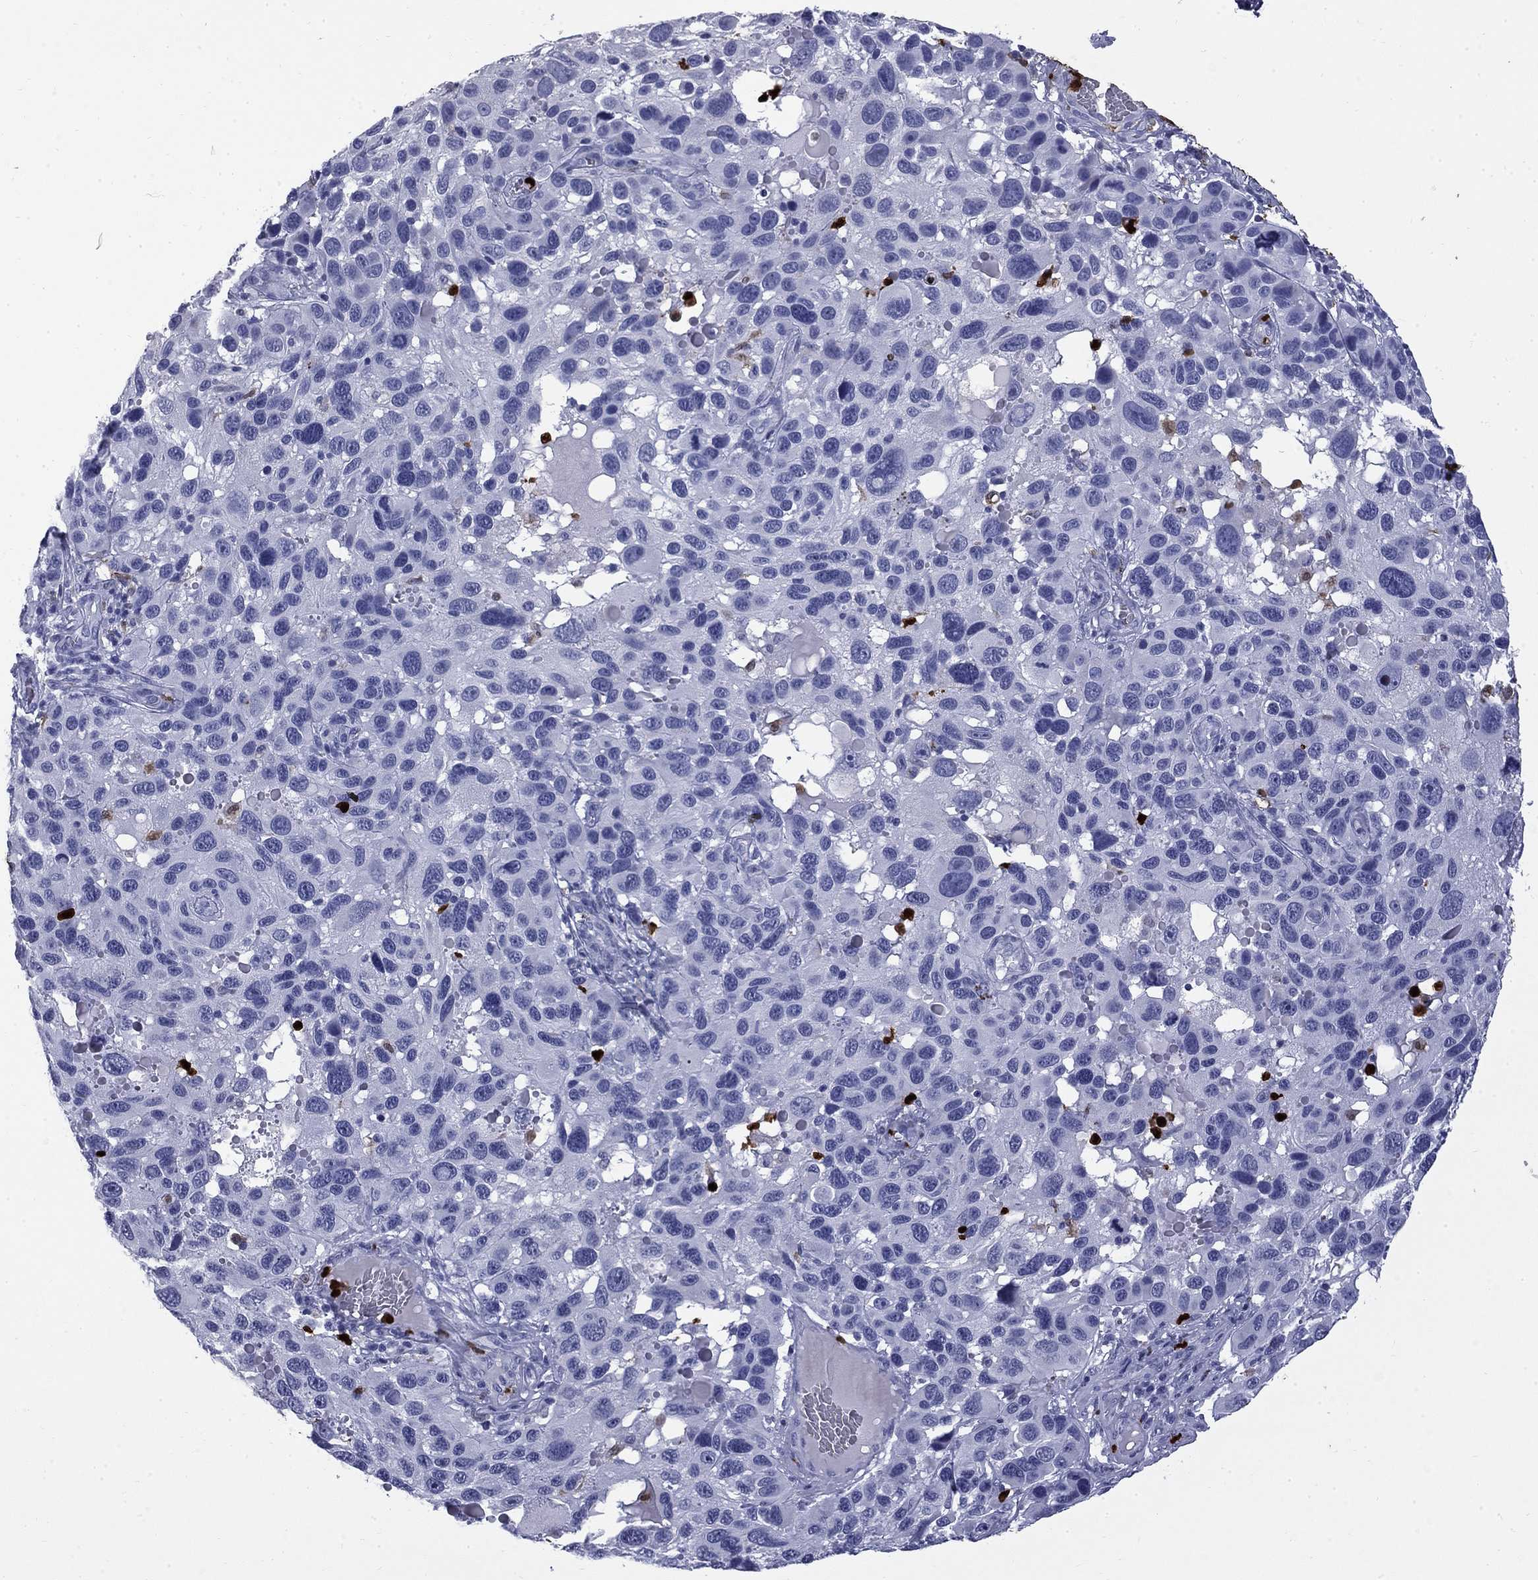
{"staining": {"intensity": "negative", "quantity": "none", "location": "none"}, "tissue": "melanoma", "cell_type": "Tumor cells", "image_type": "cancer", "snomed": [{"axis": "morphology", "description": "Malignant melanoma, NOS"}, {"axis": "topography", "description": "Skin"}], "caption": "Immunohistochemistry histopathology image of neoplastic tissue: human malignant melanoma stained with DAB (3,3'-diaminobenzidine) shows no significant protein staining in tumor cells.", "gene": "TRIM29", "patient": {"sex": "male", "age": 53}}